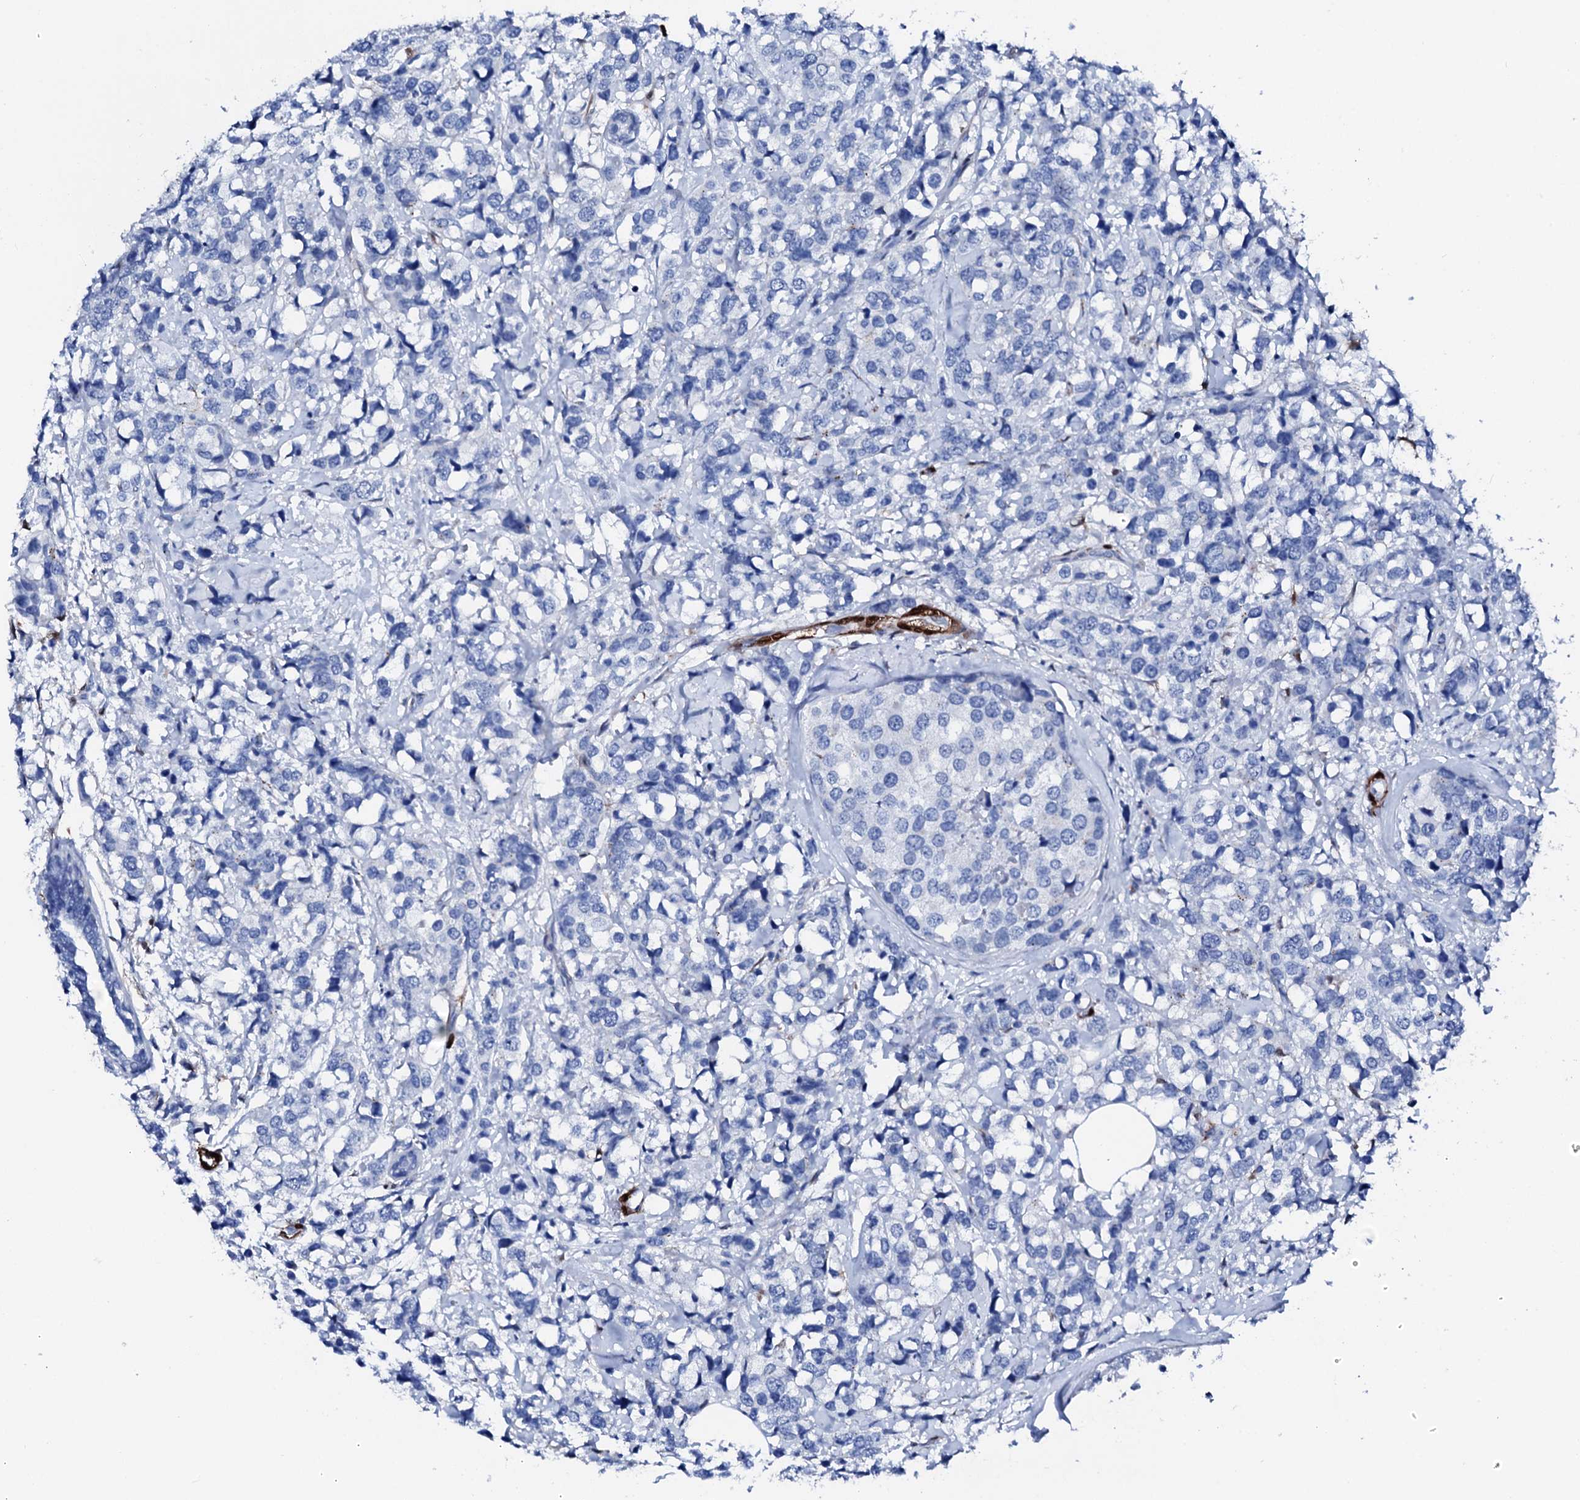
{"staining": {"intensity": "negative", "quantity": "none", "location": "none"}, "tissue": "breast cancer", "cell_type": "Tumor cells", "image_type": "cancer", "snomed": [{"axis": "morphology", "description": "Lobular carcinoma"}, {"axis": "topography", "description": "Breast"}], "caption": "DAB (3,3'-diaminobenzidine) immunohistochemical staining of lobular carcinoma (breast) shows no significant staining in tumor cells.", "gene": "NRIP2", "patient": {"sex": "female", "age": 59}}